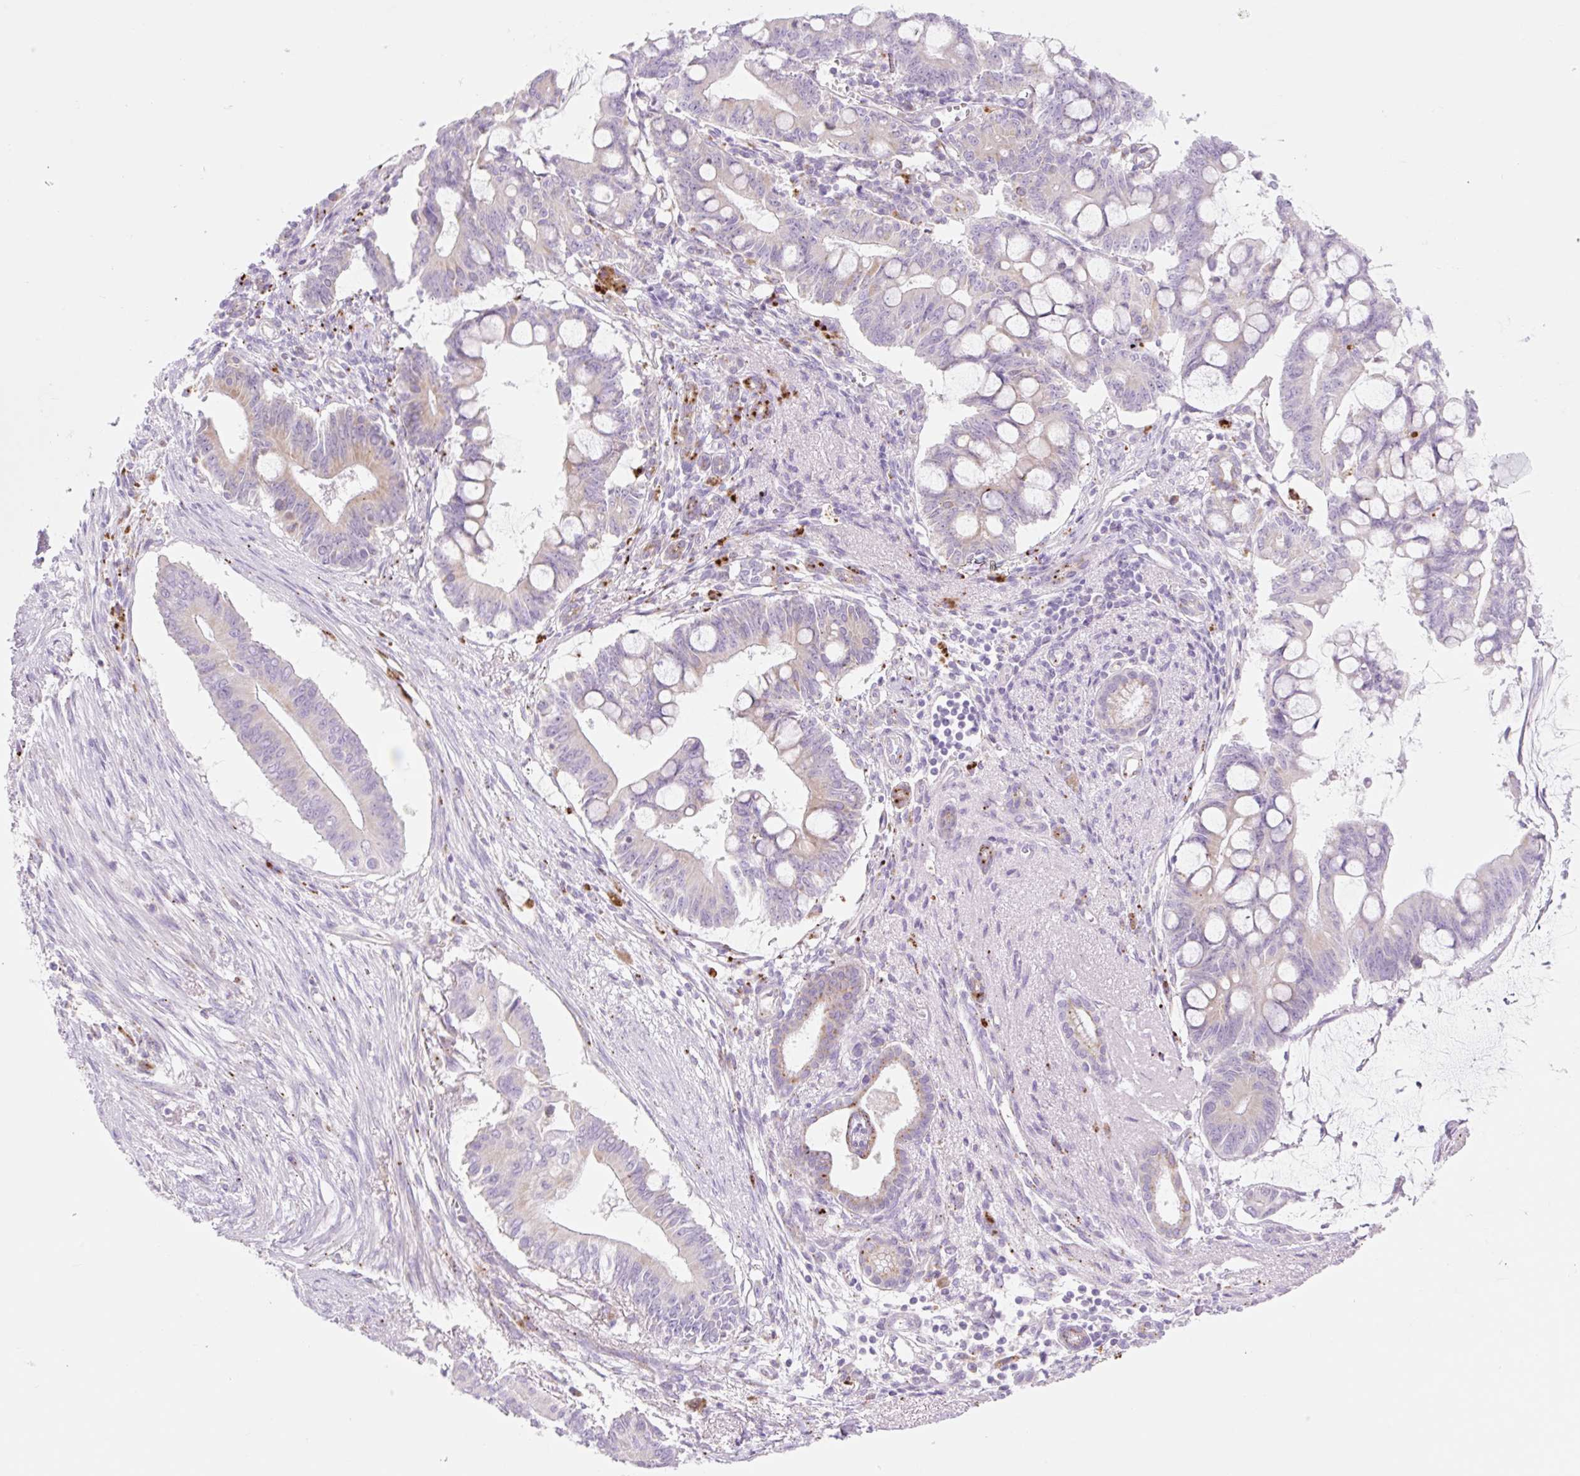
{"staining": {"intensity": "weak", "quantity": "<25%", "location": "cytoplasmic/membranous"}, "tissue": "pancreatic cancer", "cell_type": "Tumor cells", "image_type": "cancer", "snomed": [{"axis": "morphology", "description": "Adenocarcinoma, NOS"}, {"axis": "topography", "description": "Pancreas"}], "caption": "There is no significant positivity in tumor cells of pancreatic cancer (adenocarcinoma). Nuclei are stained in blue.", "gene": "CLEC3A", "patient": {"sex": "male", "age": 68}}